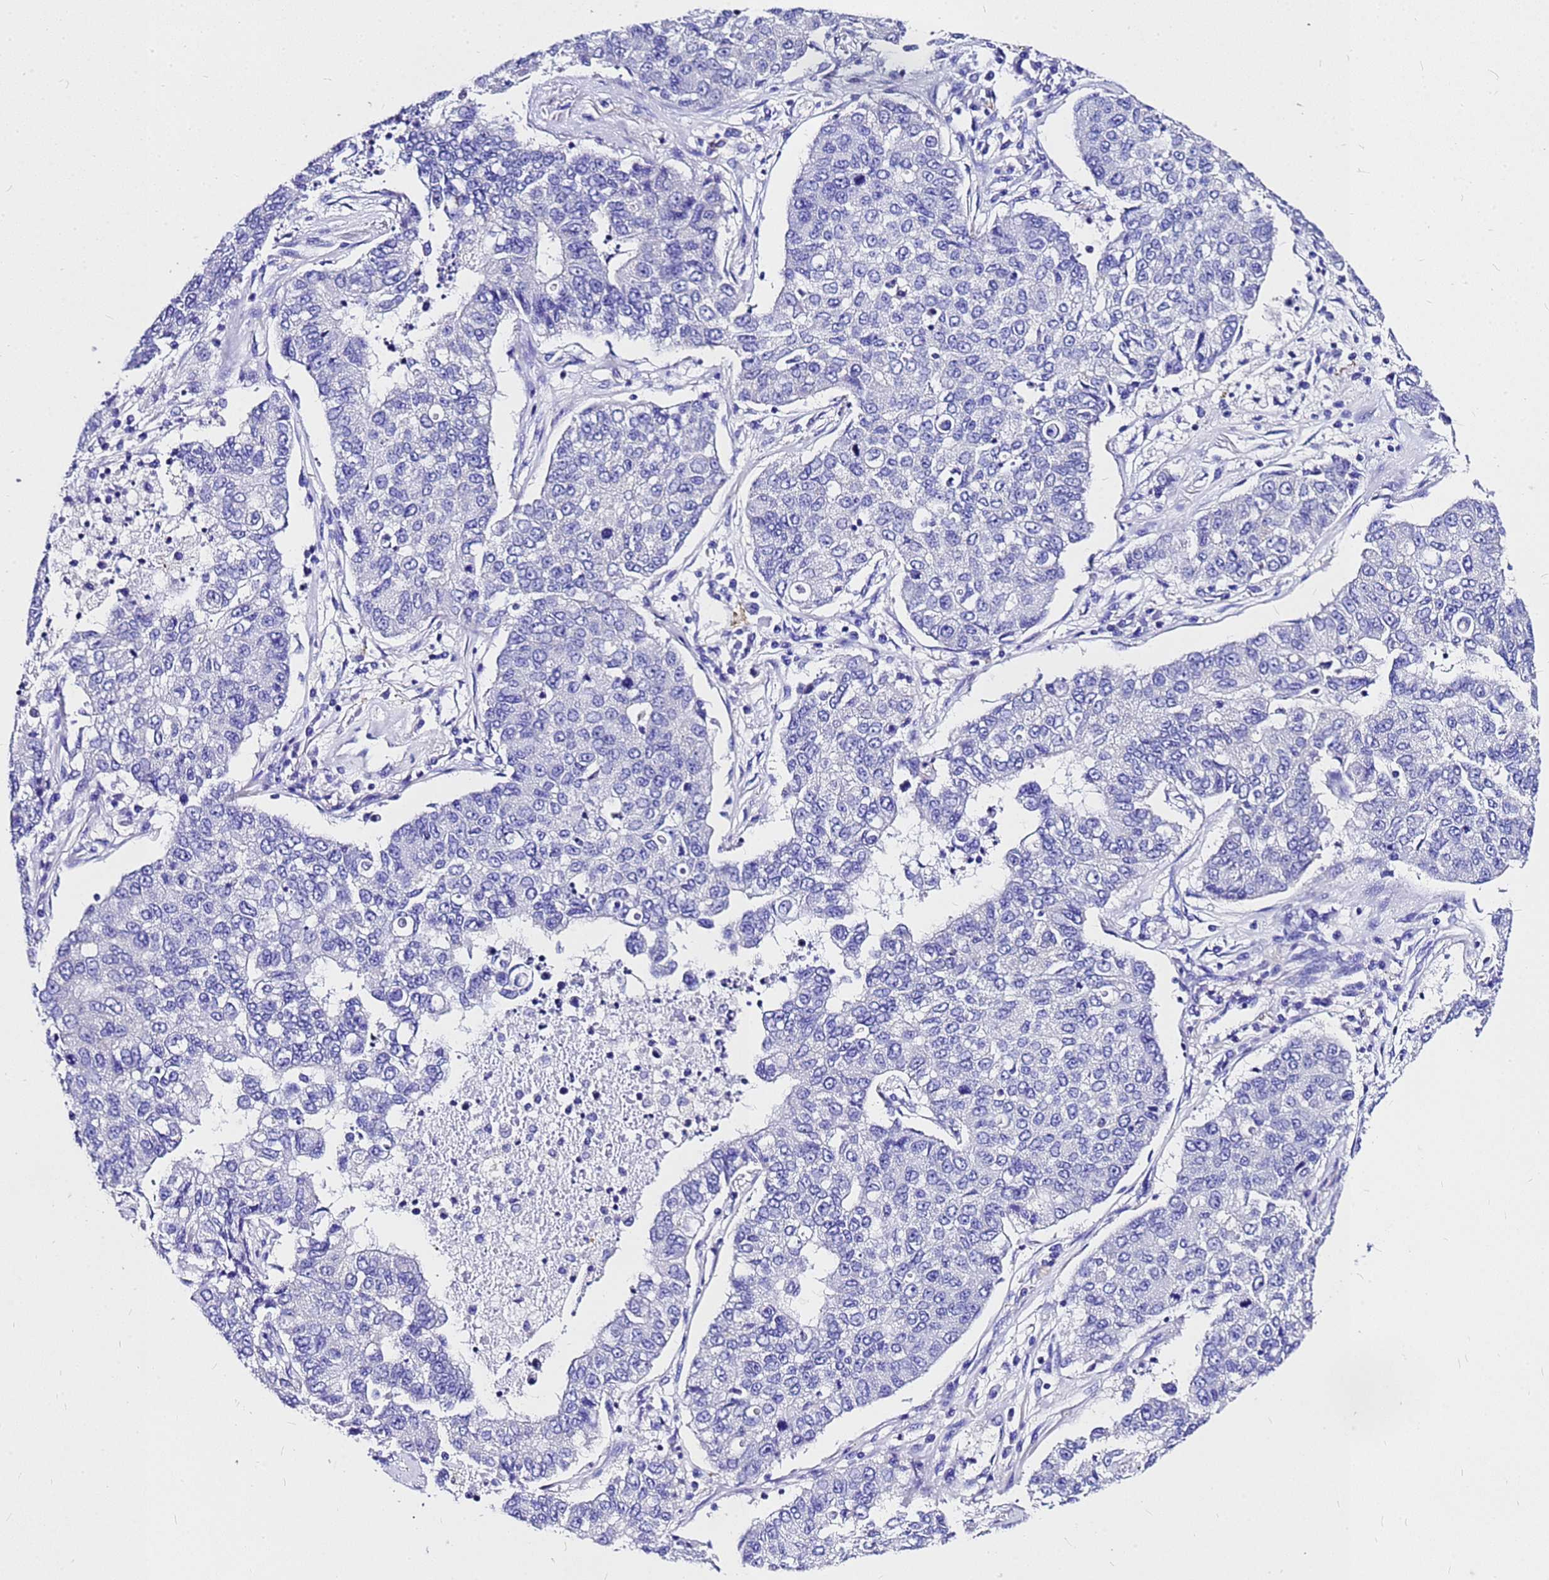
{"staining": {"intensity": "negative", "quantity": "none", "location": "none"}, "tissue": "lung cancer", "cell_type": "Tumor cells", "image_type": "cancer", "snomed": [{"axis": "morphology", "description": "Squamous cell carcinoma, NOS"}, {"axis": "topography", "description": "Lung"}], "caption": "The photomicrograph exhibits no staining of tumor cells in lung squamous cell carcinoma.", "gene": "HERC4", "patient": {"sex": "male", "age": 74}}